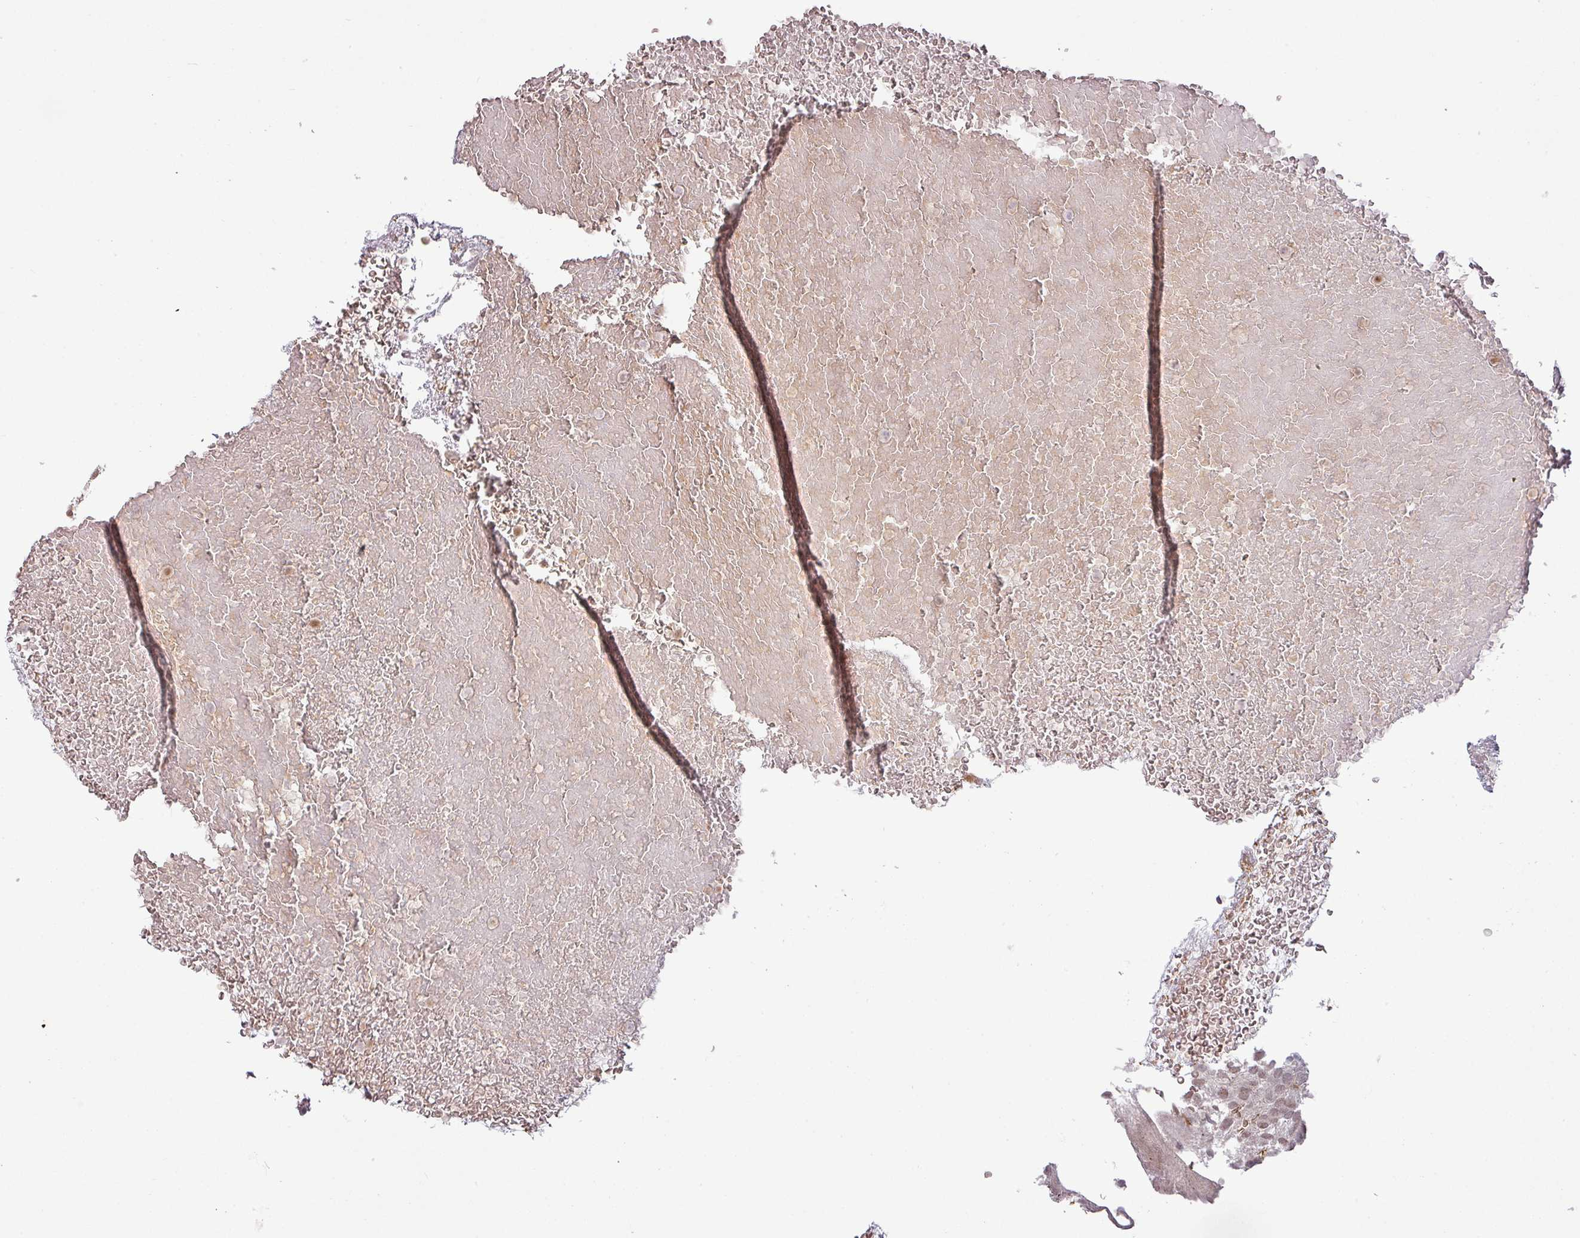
{"staining": {"intensity": "strong", "quantity": ">75%", "location": "nuclear"}, "tissue": "urothelial cancer", "cell_type": "Tumor cells", "image_type": "cancer", "snomed": [{"axis": "morphology", "description": "Urothelial carcinoma, Low grade"}, {"axis": "topography", "description": "Urinary bladder"}], "caption": "Immunohistochemistry (IHC) micrograph of urothelial cancer stained for a protein (brown), which demonstrates high levels of strong nuclear expression in approximately >75% of tumor cells.", "gene": "PHF23", "patient": {"sex": "male", "age": 78}}